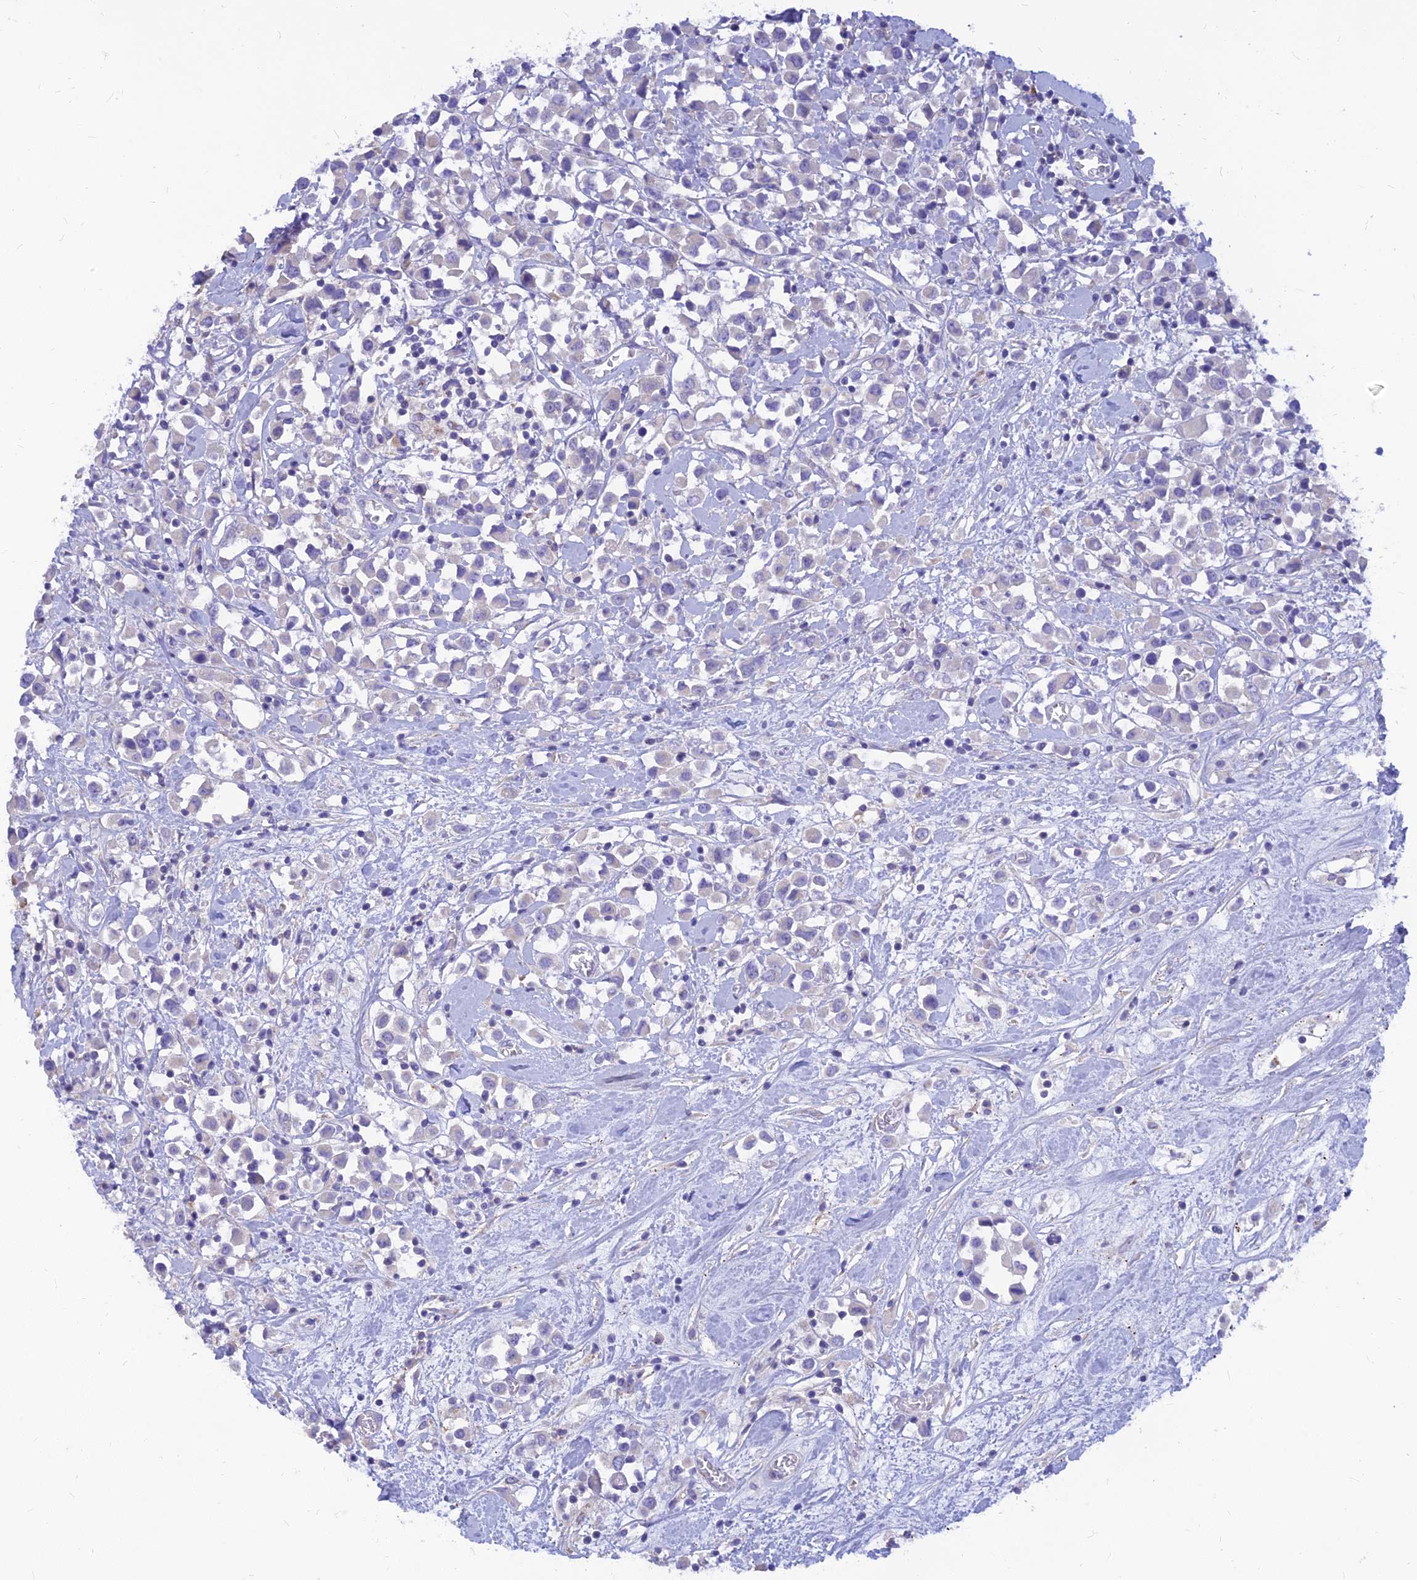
{"staining": {"intensity": "negative", "quantity": "none", "location": "none"}, "tissue": "breast cancer", "cell_type": "Tumor cells", "image_type": "cancer", "snomed": [{"axis": "morphology", "description": "Duct carcinoma"}, {"axis": "topography", "description": "Breast"}], "caption": "Protein analysis of breast infiltrating ductal carcinoma exhibits no significant expression in tumor cells. The staining is performed using DAB (3,3'-diaminobenzidine) brown chromogen with nuclei counter-stained in using hematoxylin.", "gene": "TMEM30B", "patient": {"sex": "female", "age": 61}}